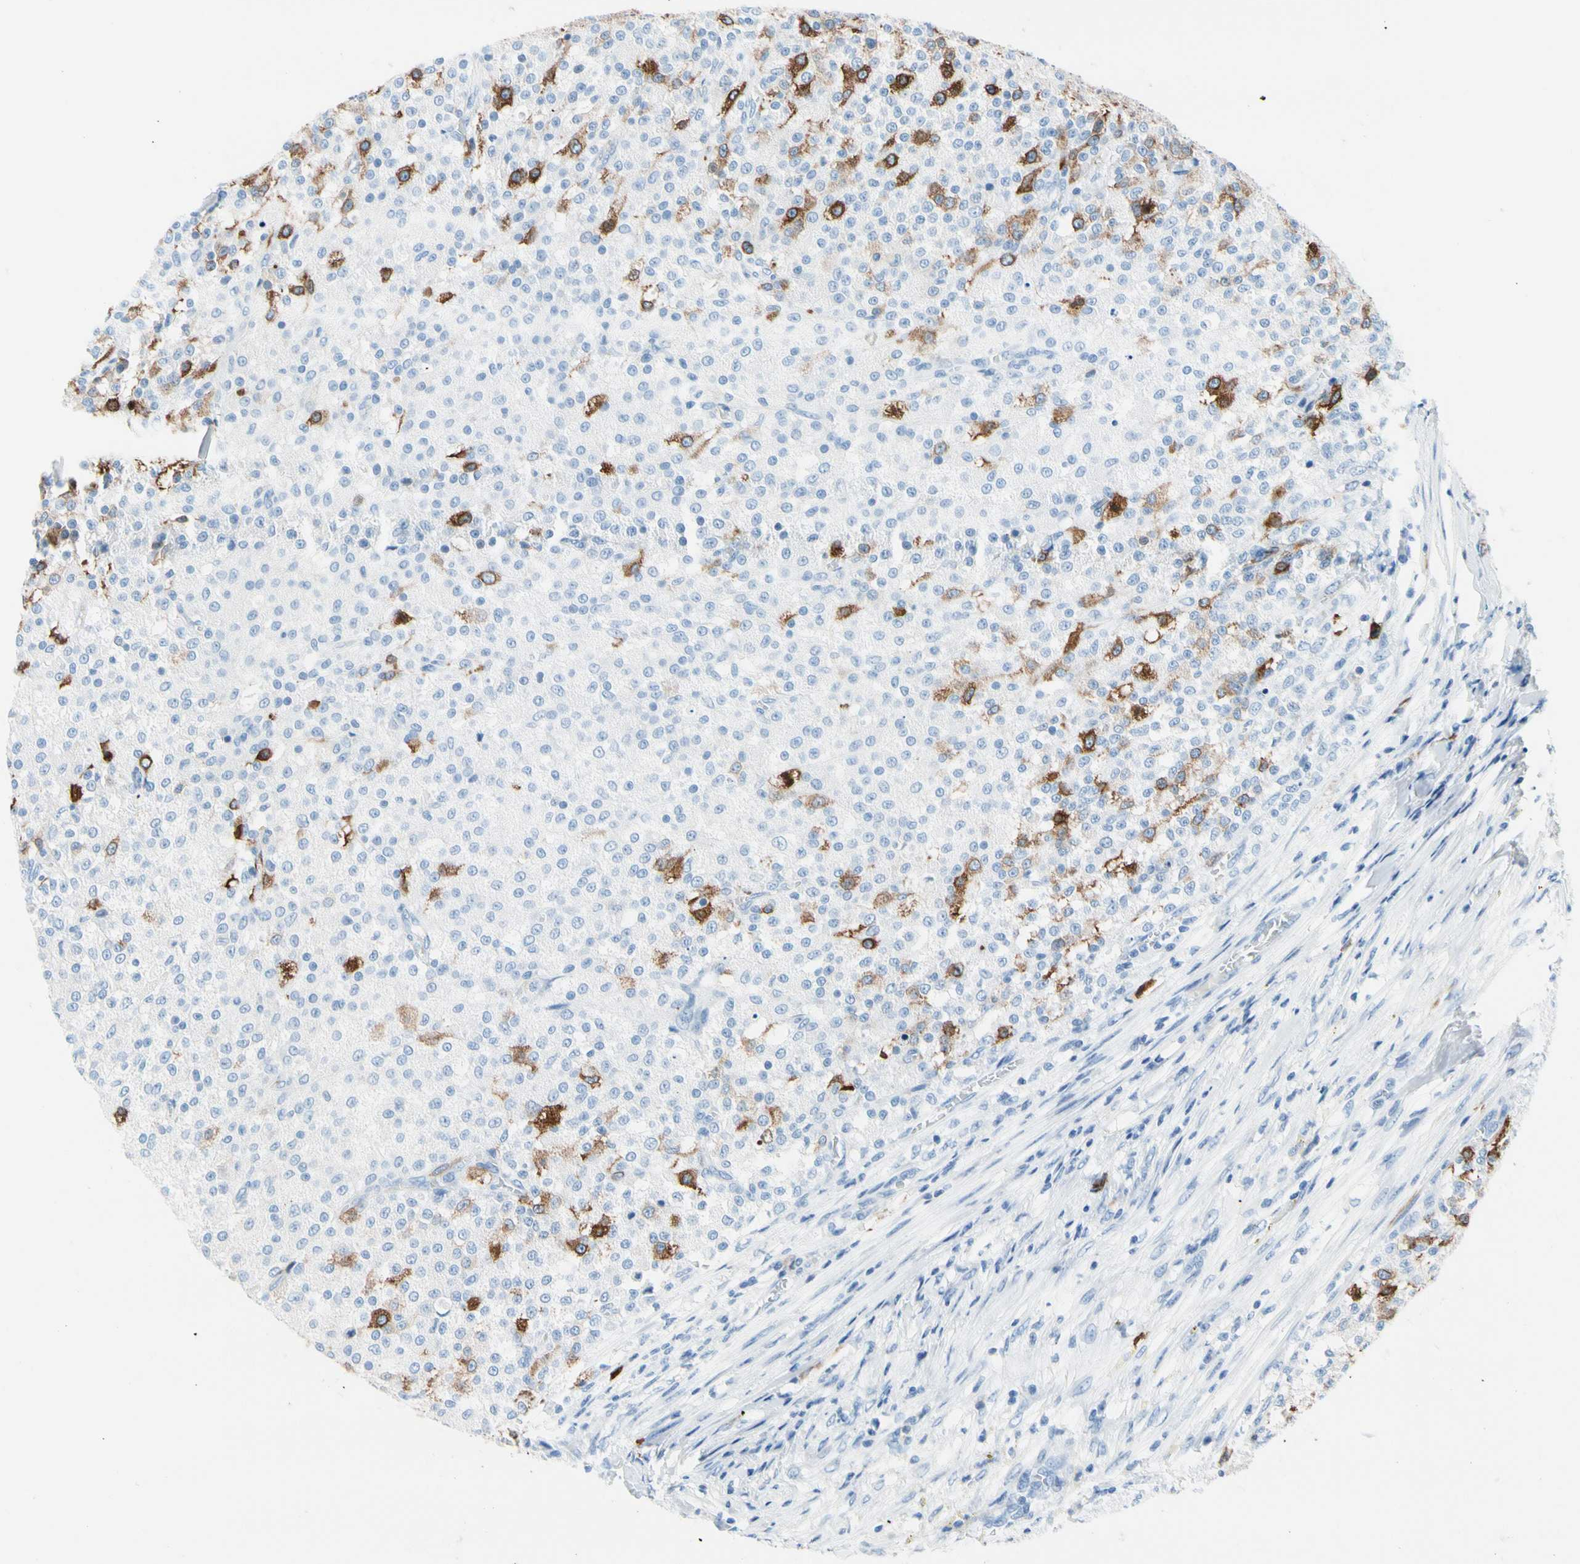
{"staining": {"intensity": "moderate", "quantity": "<25%", "location": "cytoplasmic/membranous"}, "tissue": "testis cancer", "cell_type": "Tumor cells", "image_type": "cancer", "snomed": [{"axis": "morphology", "description": "Seminoma, NOS"}, {"axis": "topography", "description": "Testis"}], "caption": "Immunohistochemistry (IHC) (DAB) staining of human testis cancer (seminoma) shows moderate cytoplasmic/membranous protein positivity in approximately <25% of tumor cells.", "gene": "TACC3", "patient": {"sex": "male", "age": 59}}